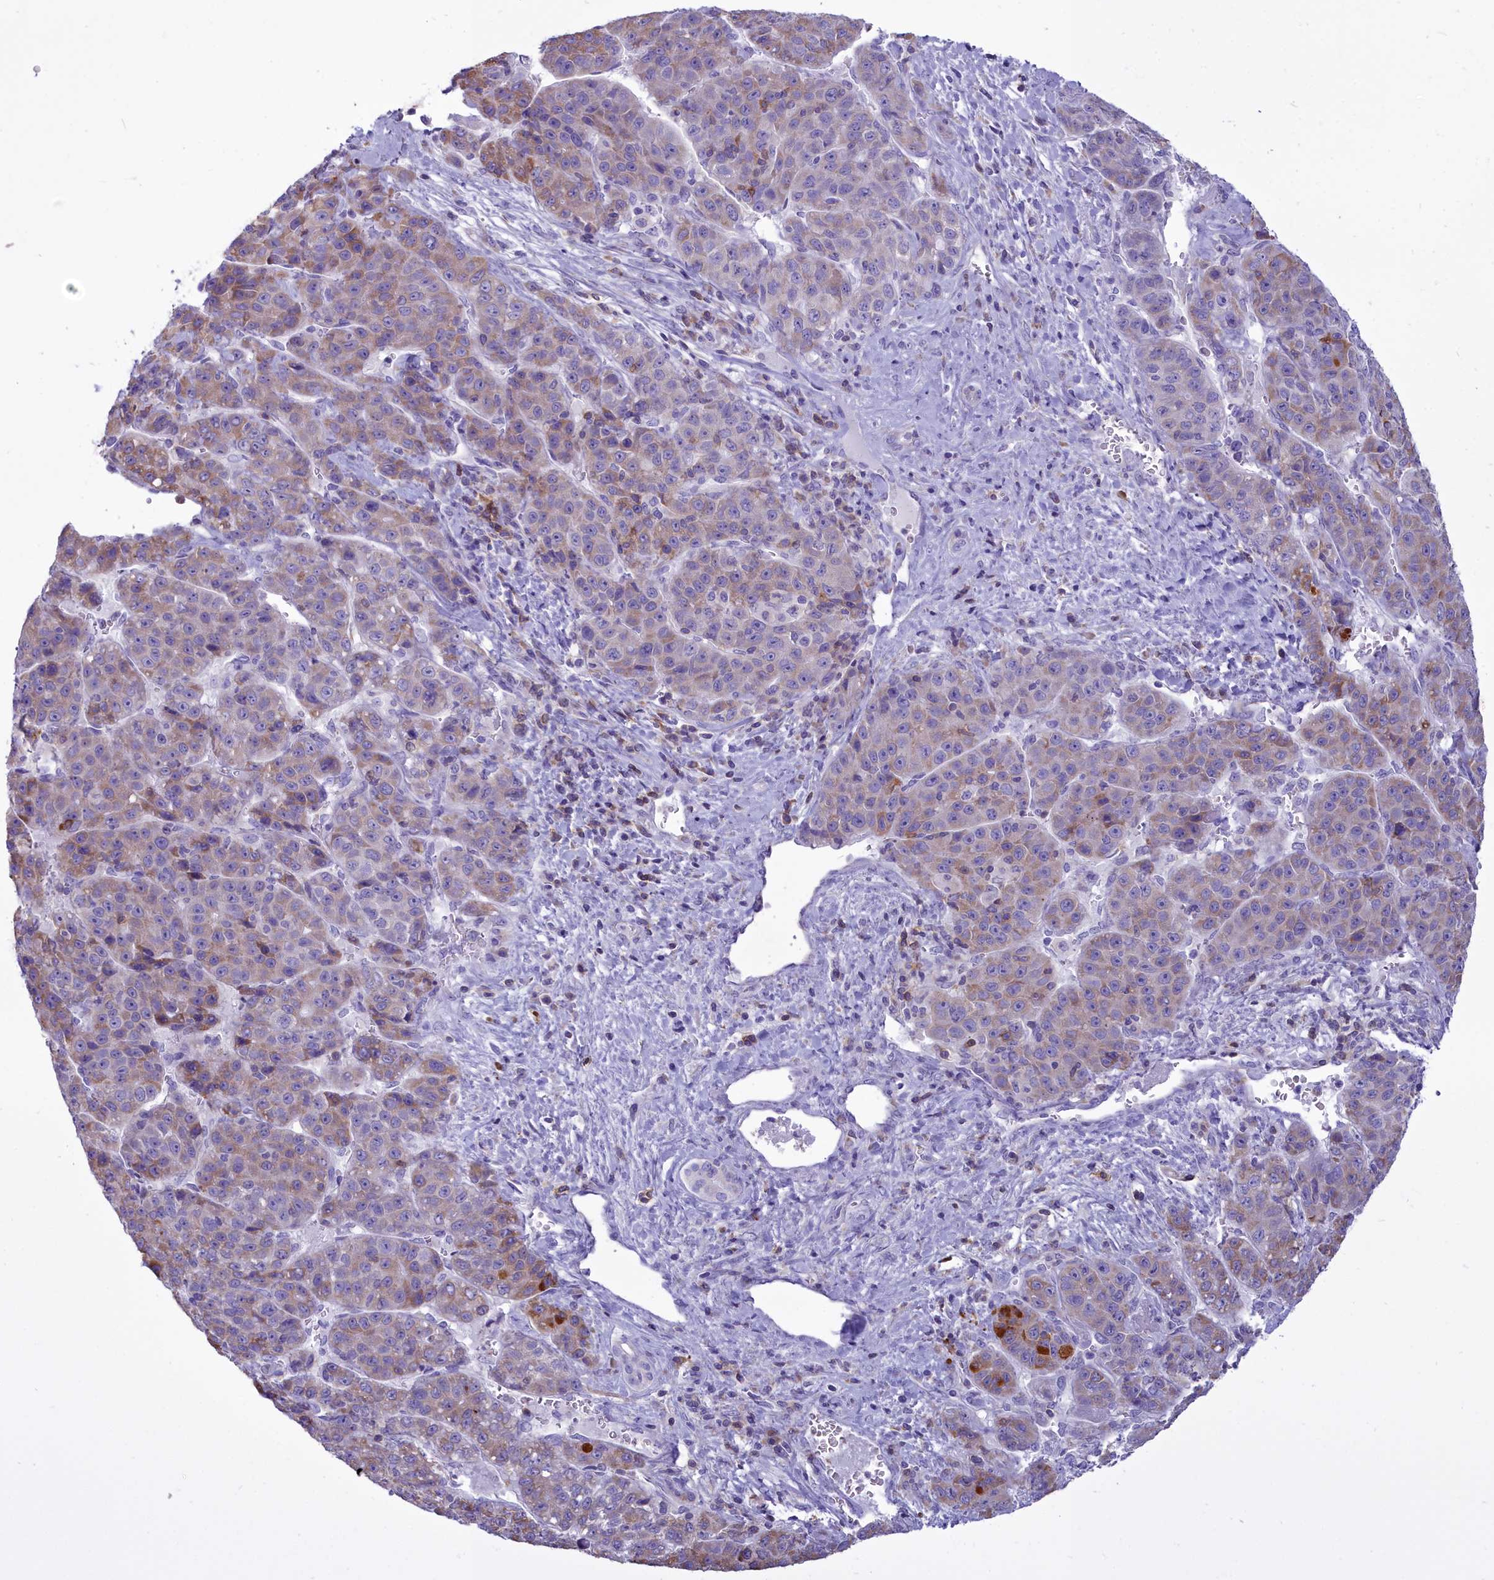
{"staining": {"intensity": "weak", "quantity": ">75%", "location": "cytoplasmic/membranous"}, "tissue": "liver cancer", "cell_type": "Tumor cells", "image_type": "cancer", "snomed": [{"axis": "morphology", "description": "Carcinoma, Hepatocellular, NOS"}, {"axis": "topography", "description": "Liver"}], "caption": "The histopathology image shows immunohistochemical staining of hepatocellular carcinoma (liver). There is weak cytoplasmic/membranous expression is present in approximately >75% of tumor cells. The staining was performed using DAB to visualize the protein expression in brown, while the nuclei were stained in blue with hematoxylin (Magnification: 20x).", "gene": "CD5", "patient": {"sex": "female", "age": 53}}